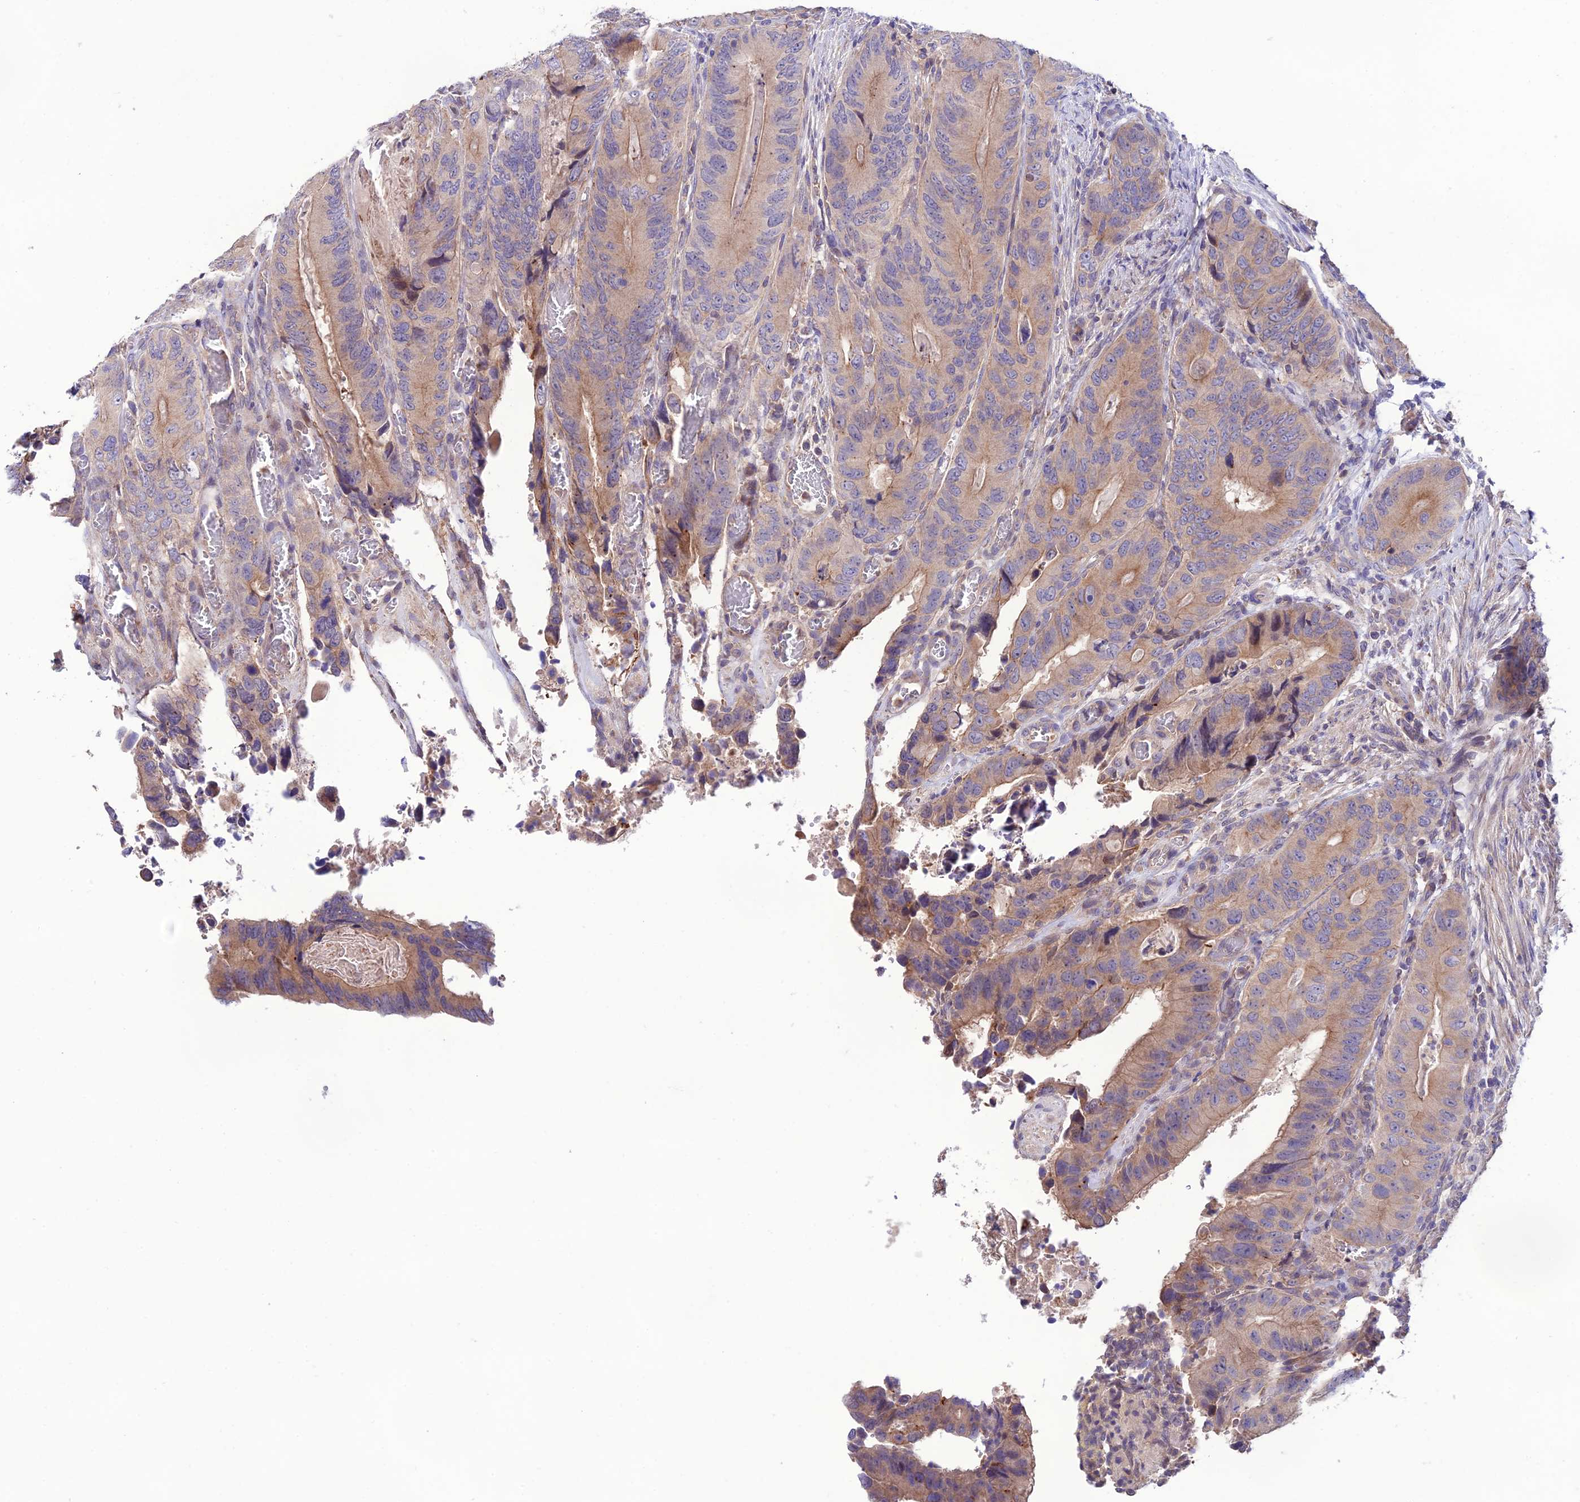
{"staining": {"intensity": "weak", "quantity": "25%-75%", "location": "cytoplasmic/membranous"}, "tissue": "colorectal cancer", "cell_type": "Tumor cells", "image_type": "cancer", "snomed": [{"axis": "morphology", "description": "Adenocarcinoma, NOS"}, {"axis": "topography", "description": "Colon"}], "caption": "This is an image of immunohistochemistry staining of colorectal adenocarcinoma, which shows weak staining in the cytoplasmic/membranous of tumor cells.", "gene": "BRME1", "patient": {"sex": "male", "age": 84}}